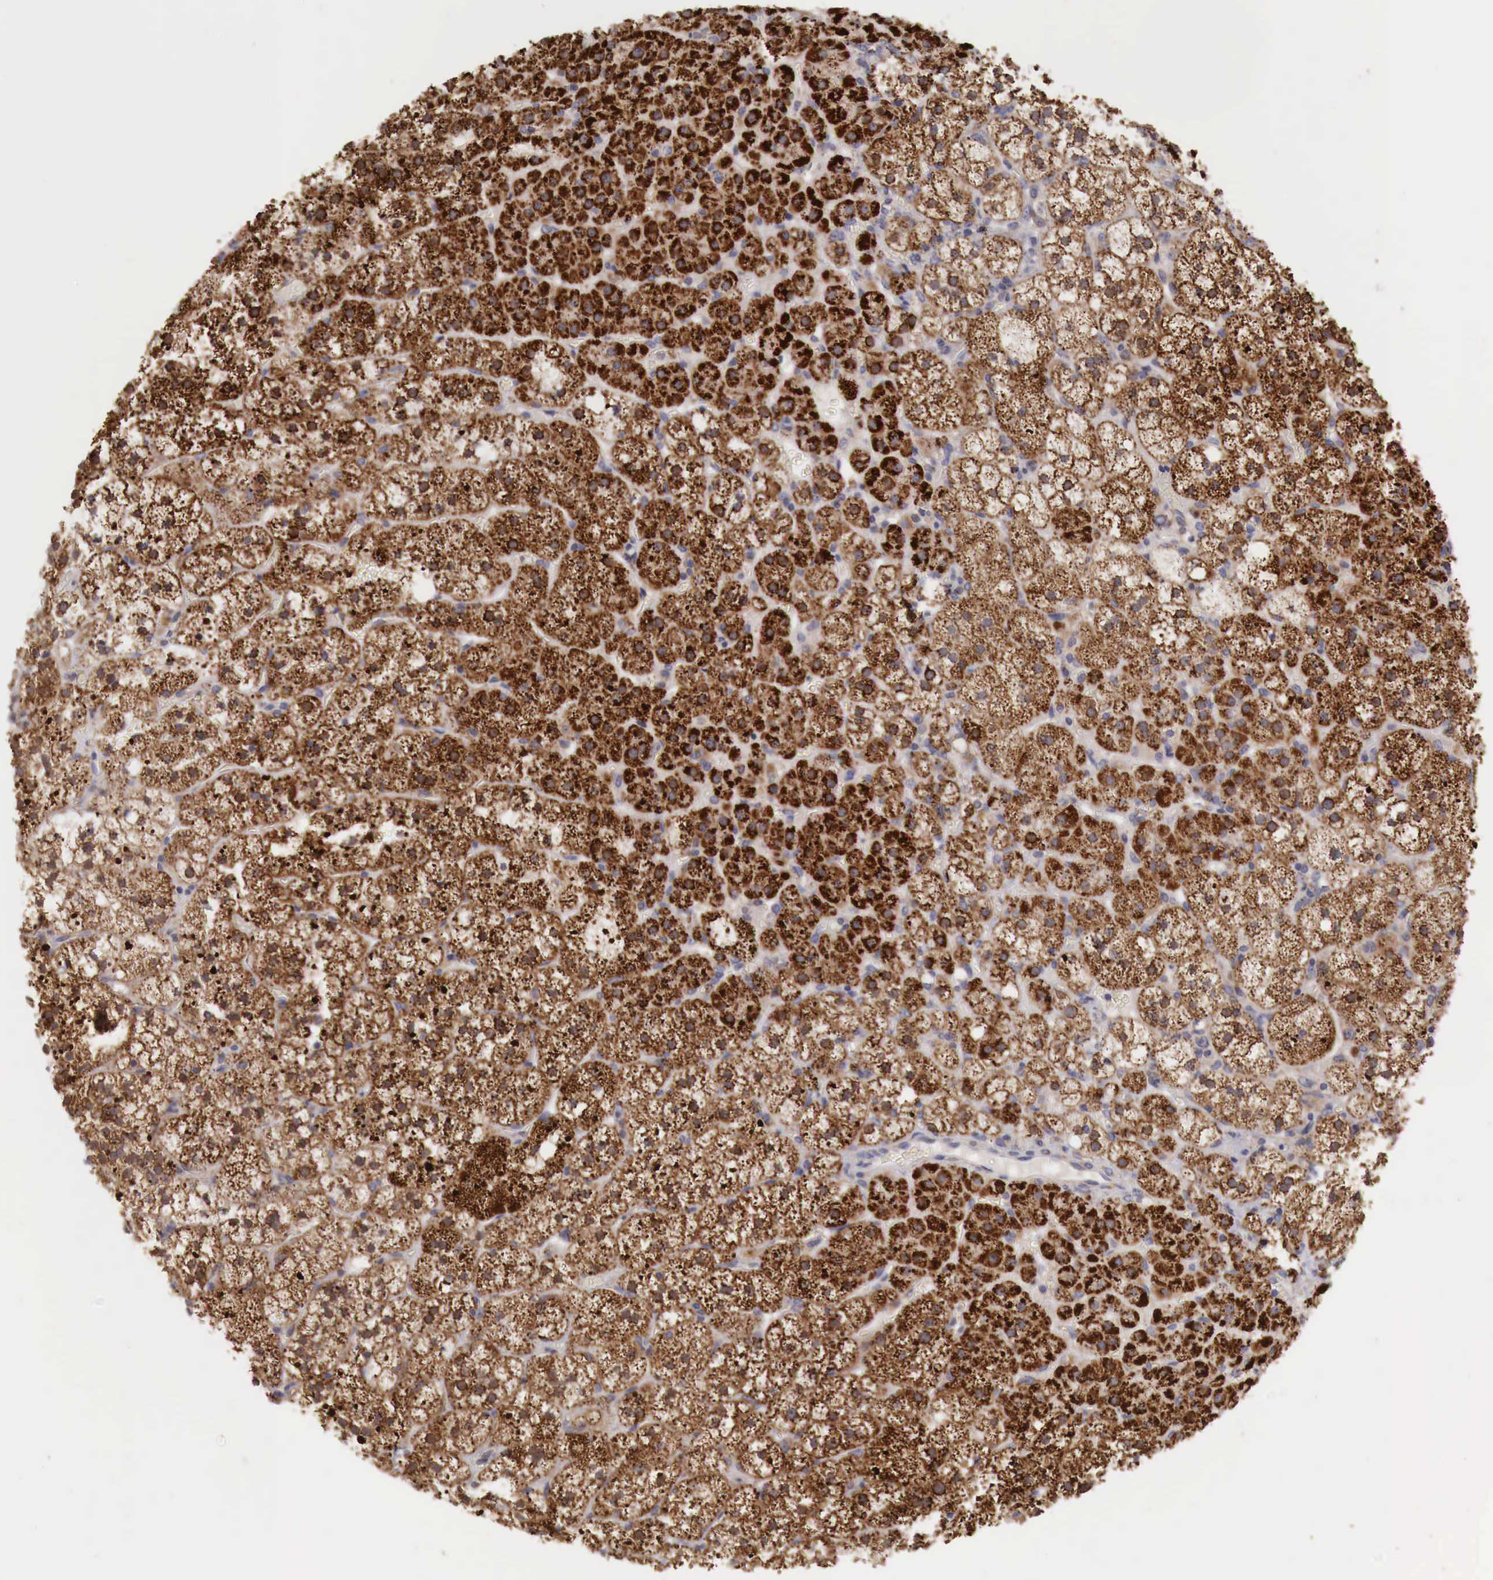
{"staining": {"intensity": "strong", "quantity": ">75%", "location": "cytoplasmic/membranous"}, "tissue": "adrenal gland", "cell_type": "Glandular cells", "image_type": "normal", "snomed": [{"axis": "morphology", "description": "Normal tissue, NOS"}, {"axis": "topography", "description": "Adrenal gland"}], "caption": "High-magnification brightfield microscopy of unremarkable adrenal gland stained with DAB (brown) and counterstained with hematoxylin (blue). glandular cells exhibit strong cytoplasmic/membranous positivity is identified in approximately>75% of cells.", "gene": "XPNPEP3", "patient": {"sex": "male", "age": 53}}